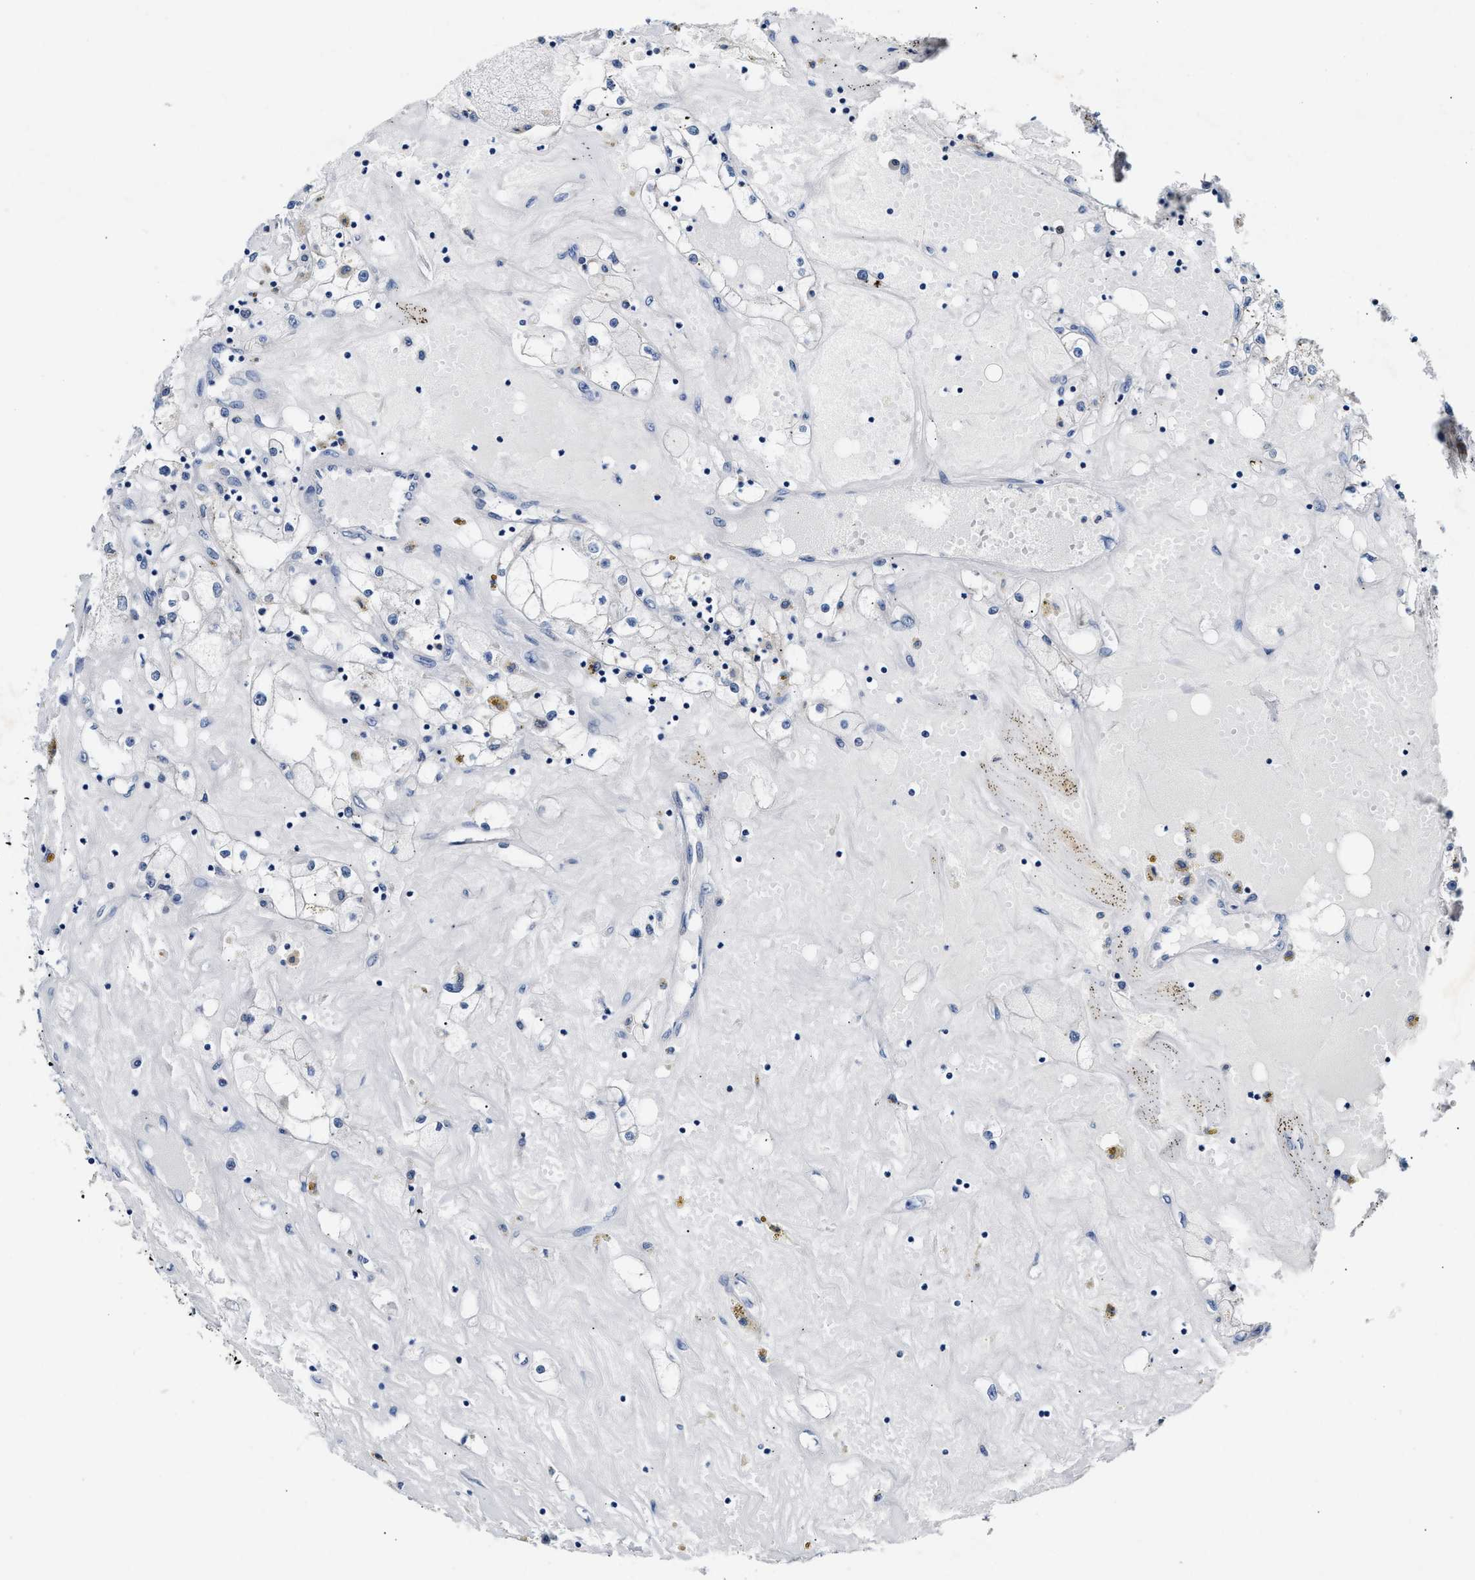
{"staining": {"intensity": "negative", "quantity": "none", "location": "none"}, "tissue": "renal cancer", "cell_type": "Tumor cells", "image_type": "cancer", "snomed": [{"axis": "morphology", "description": "Adenocarcinoma, NOS"}, {"axis": "topography", "description": "Kidney"}], "caption": "A histopathology image of renal adenocarcinoma stained for a protein reveals no brown staining in tumor cells.", "gene": "FAM185A", "patient": {"sex": "male", "age": 56}}